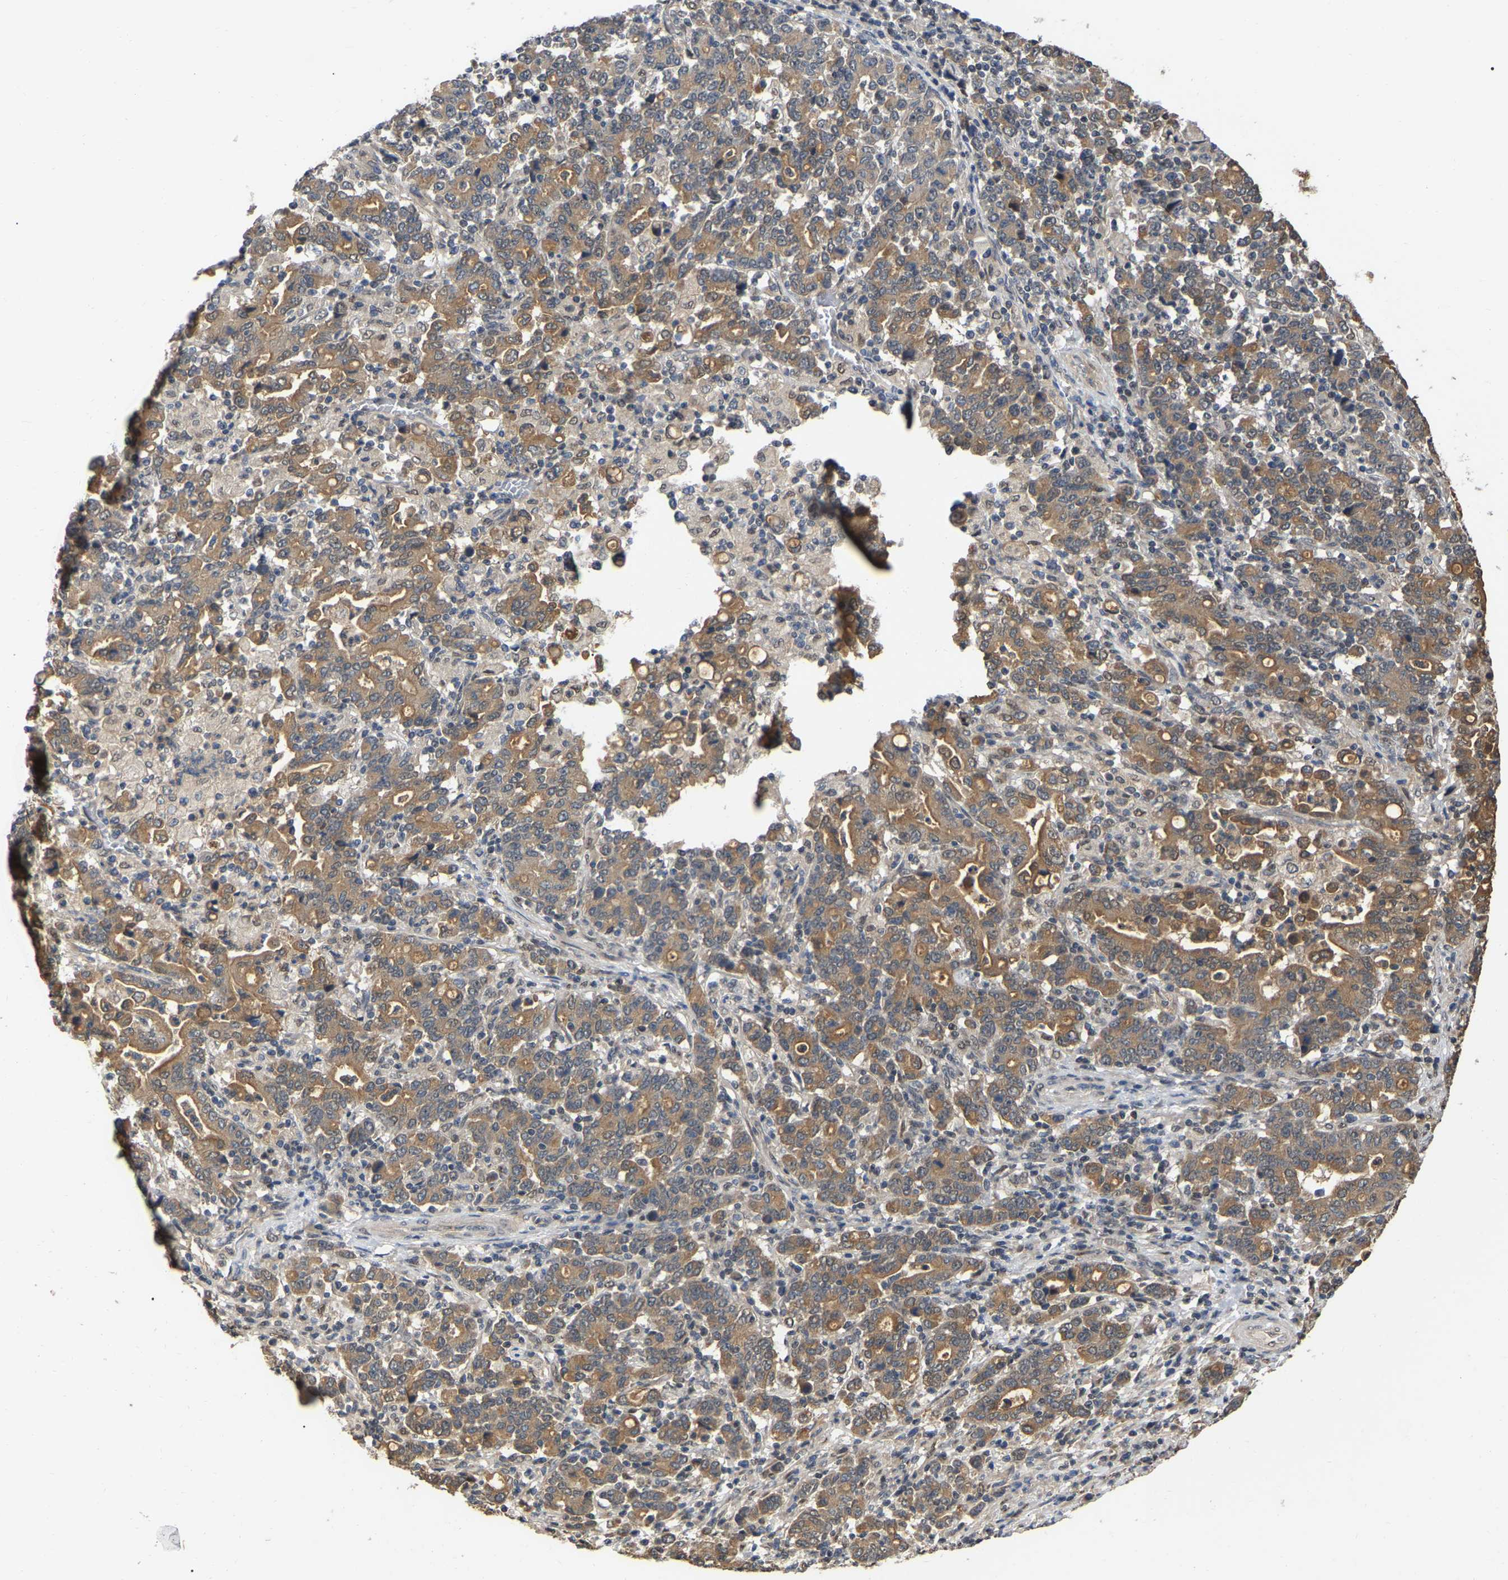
{"staining": {"intensity": "moderate", "quantity": ">75%", "location": "cytoplasmic/membranous"}, "tissue": "stomach cancer", "cell_type": "Tumor cells", "image_type": "cancer", "snomed": [{"axis": "morphology", "description": "Adenocarcinoma, NOS"}, {"axis": "topography", "description": "Stomach, upper"}], "caption": "The histopathology image exhibits a brown stain indicating the presence of a protein in the cytoplasmic/membranous of tumor cells in stomach adenocarcinoma. (brown staining indicates protein expression, while blue staining denotes nuclei).", "gene": "FAM219A", "patient": {"sex": "male", "age": 69}}